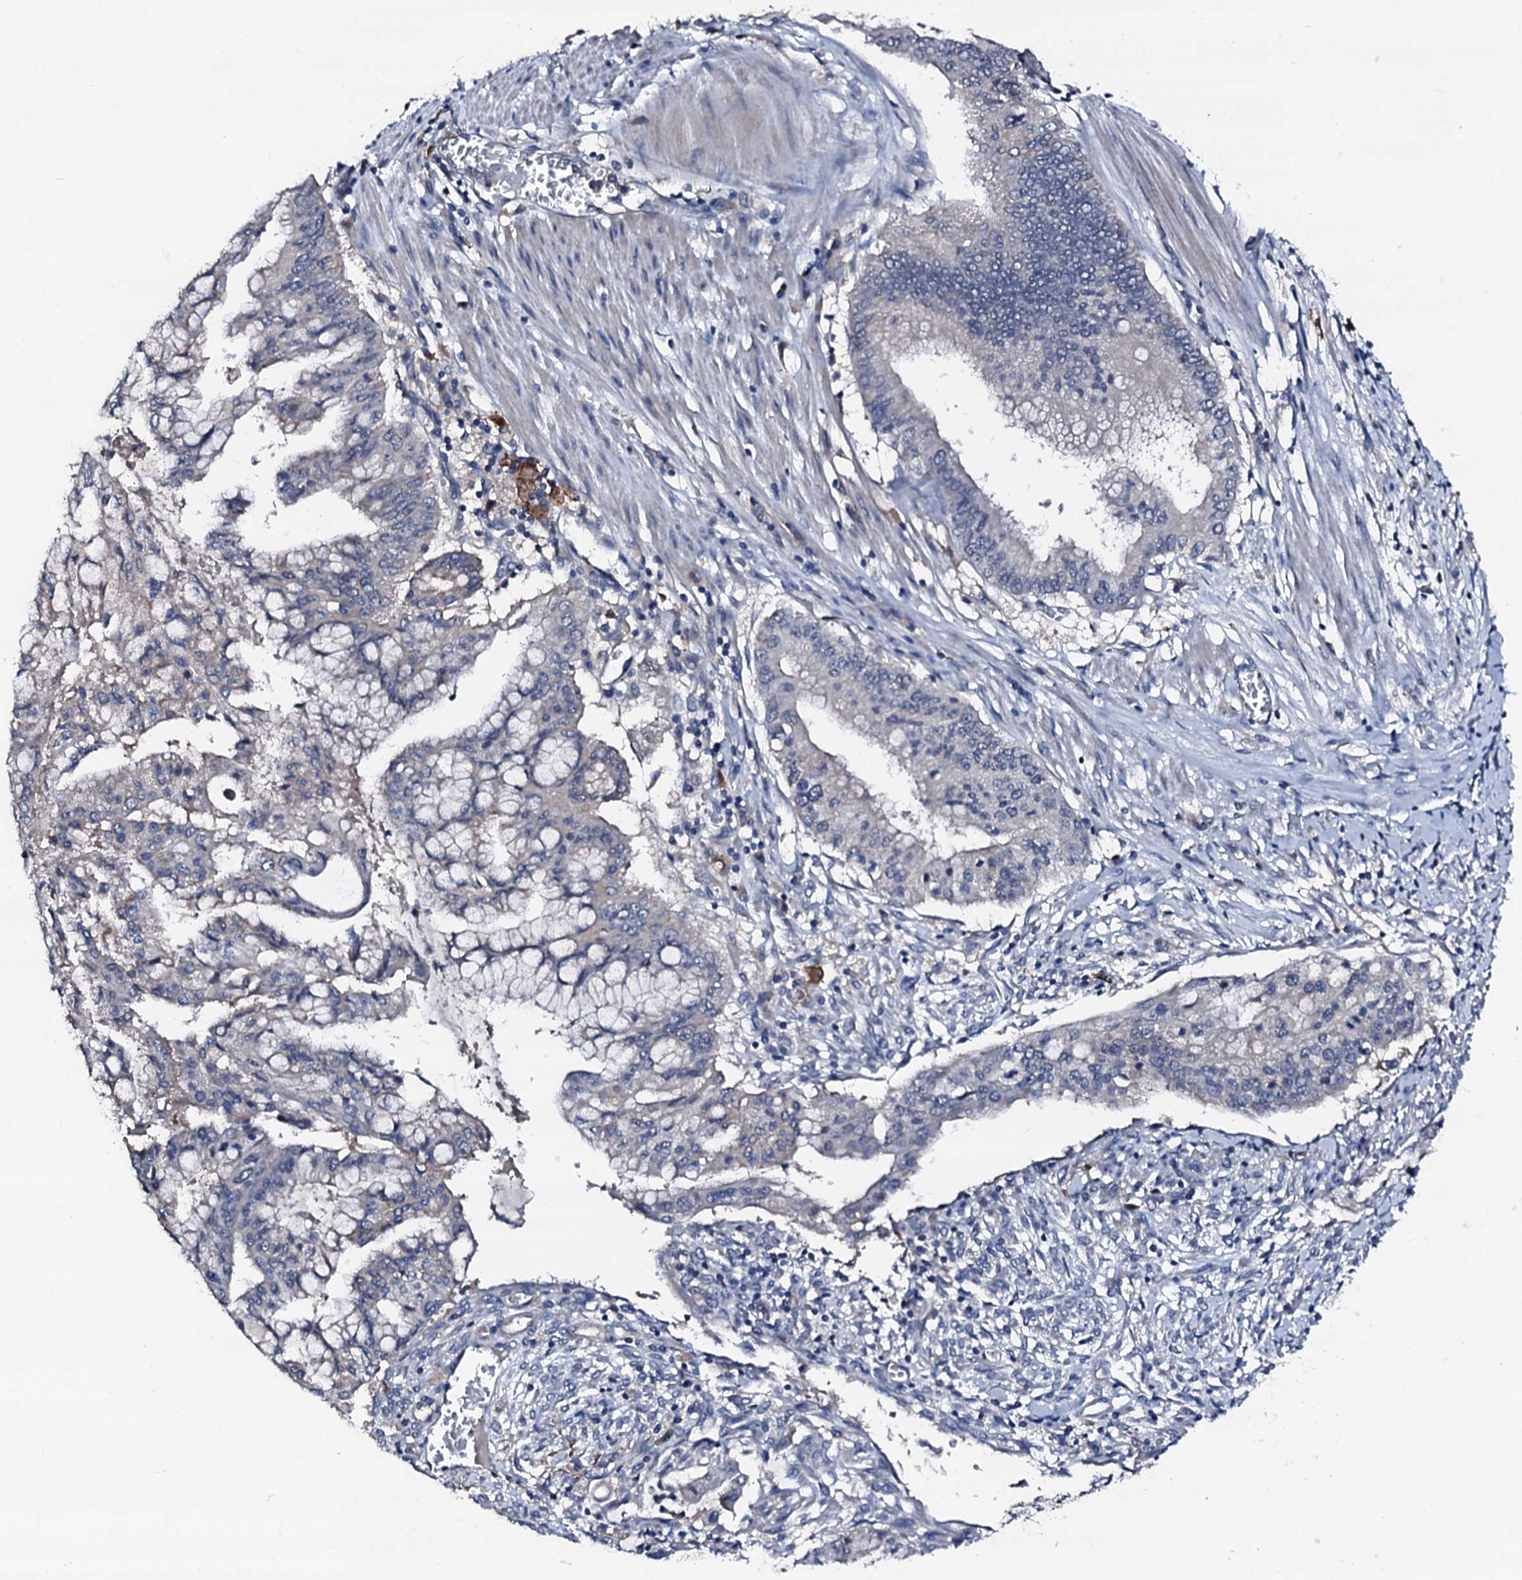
{"staining": {"intensity": "weak", "quantity": "<25%", "location": "cytoplasmic/membranous"}, "tissue": "pancreatic cancer", "cell_type": "Tumor cells", "image_type": "cancer", "snomed": [{"axis": "morphology", "description": "Adenocarcinoma, NOS"}, {"axis": "topography", "description": "Pancreas"}], "caption": "A micrograph of adenocarcinoma (pancreatic) stained for a protein reveals no brown staining in tumor cells. (Brightfield microscopy of DAB (3,3'-diaminobenzidine) immunohistochemistry (IHC) at high magnification).", "gene": "TRAFD1", "patient": {"sex": "male", "age": 46}}